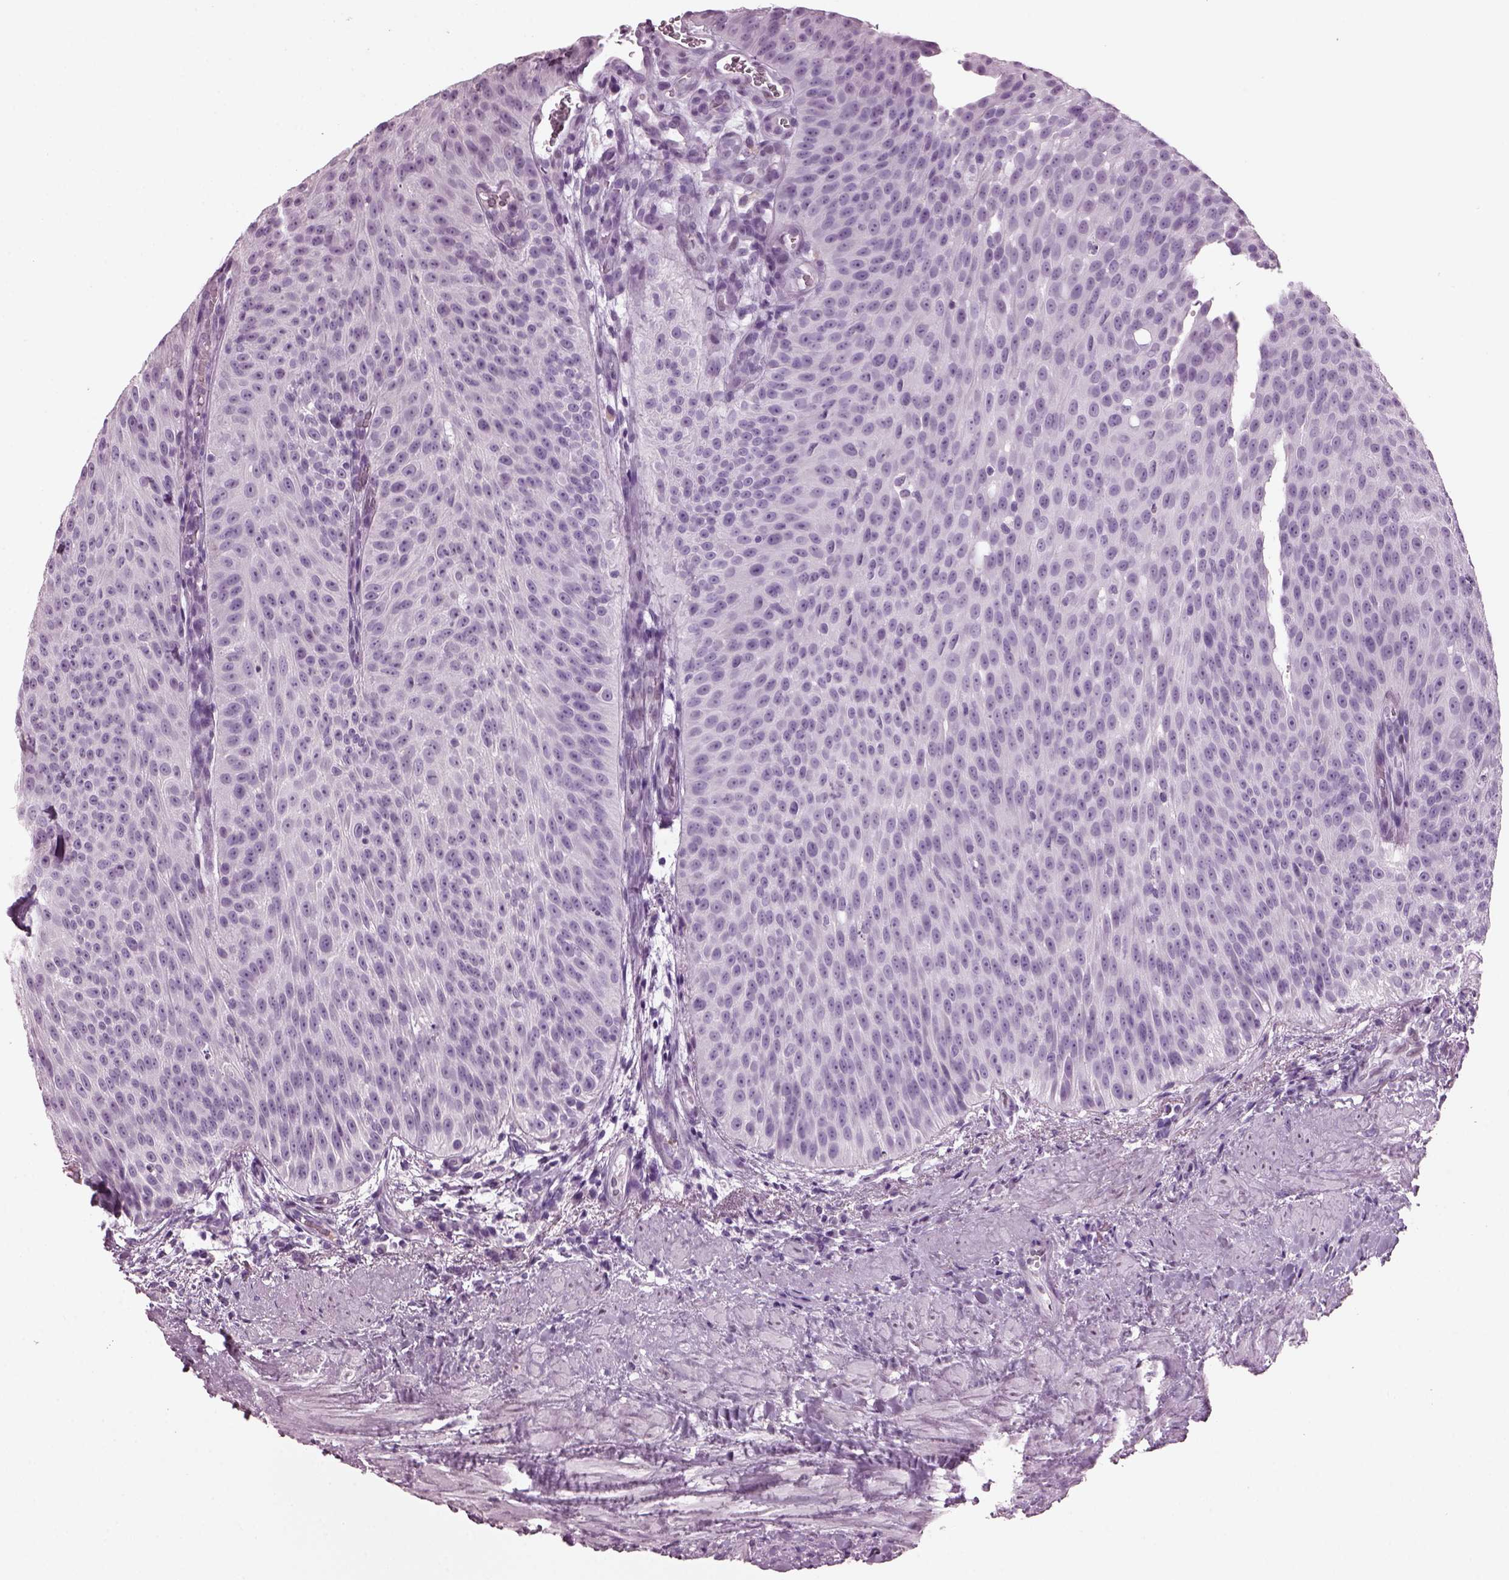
{"staining": {"intensity": "negative", "quantity": "none", "location": "none"}, "tissue": "urothelial cancer", "cell_type": "Tumor cells", "image_type": "cancer", "snomed": [{"axis": "morphology", "description": "Urothelial carcinoma, Low grade"}, {"axis": "topography", "description": "Urinary bladder"}], "caption": "Immunohistochemistry (IHC) photomicrograph of neoplastic tissue: urothelial cancer stained with DAB (3,3'-diaminobenzidine) demonstrates no significant protein staining in tumor cells. (Immunohistochemistry (IHC), brightfield microscopy, high magnification).", "gene": "KRTAP3-2", "patient": {"sex": "male", "age": 78}}